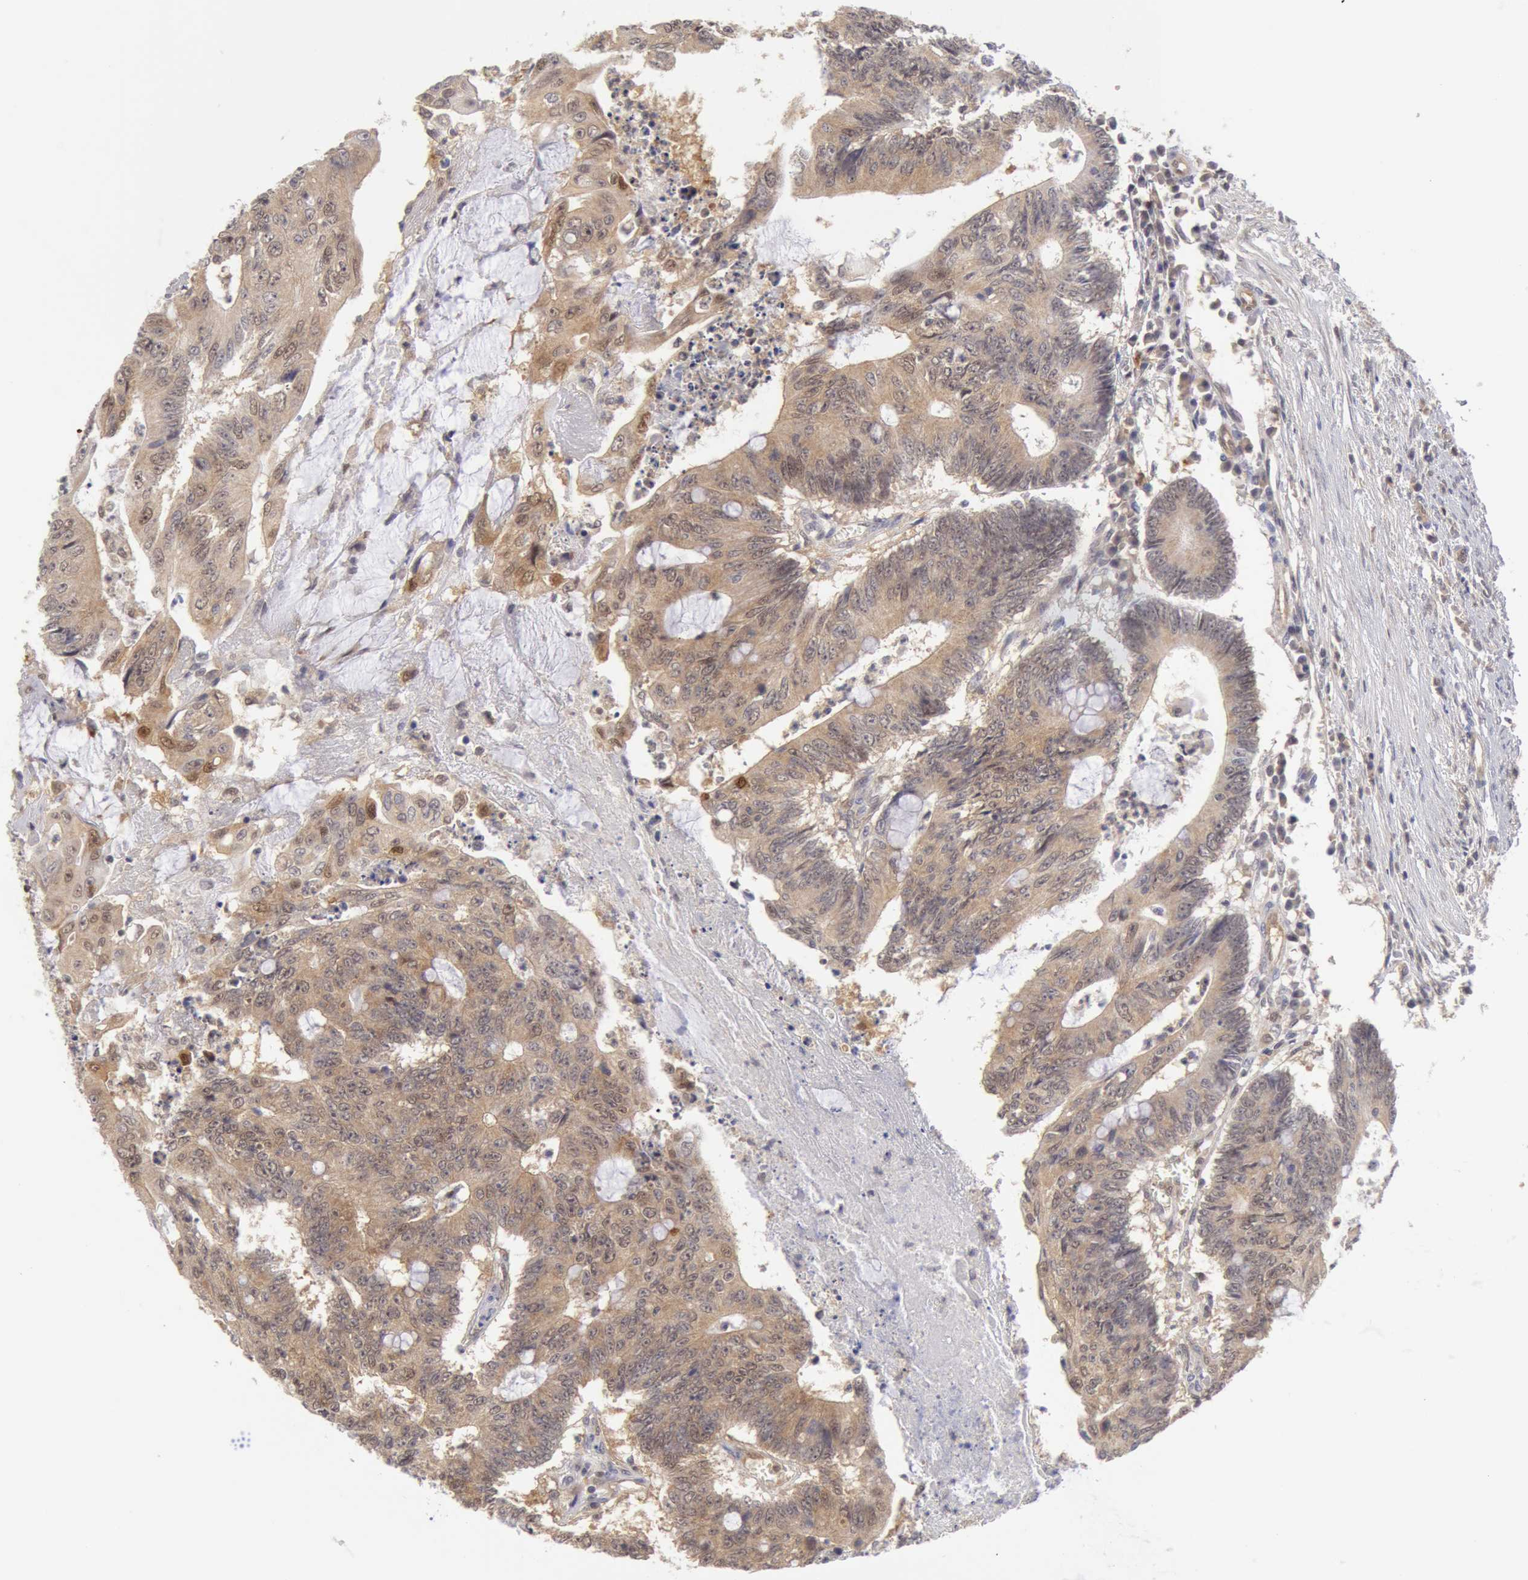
{"staining": {"intensity": "weak", "quantity": ">75%", "location": "cytoplasmic/membranous,nuclear"}, "tissue": "colorectal cancer", "cell_type": "Tumor cells", "image_type": "cancer", "snomed": [{"axis": "morphology", "description": "Adenocarcinoma, NOS"}, {"axis": "topography", "description": "Colon"}], "caption": "High-magnification brightfield microscopy of colorectal cancer (adenocarcinoma) stained with DAB (3,3'-diaminobenzidine) (brown) and counterstained with hematoxylin (blue). tumor cells exhibit weak cytoplasmic/membranous and nuclear expression is seen in about>75% of cells.", "gene": "TXNRD1", "patient": {"sex": "male", "age": 65}}